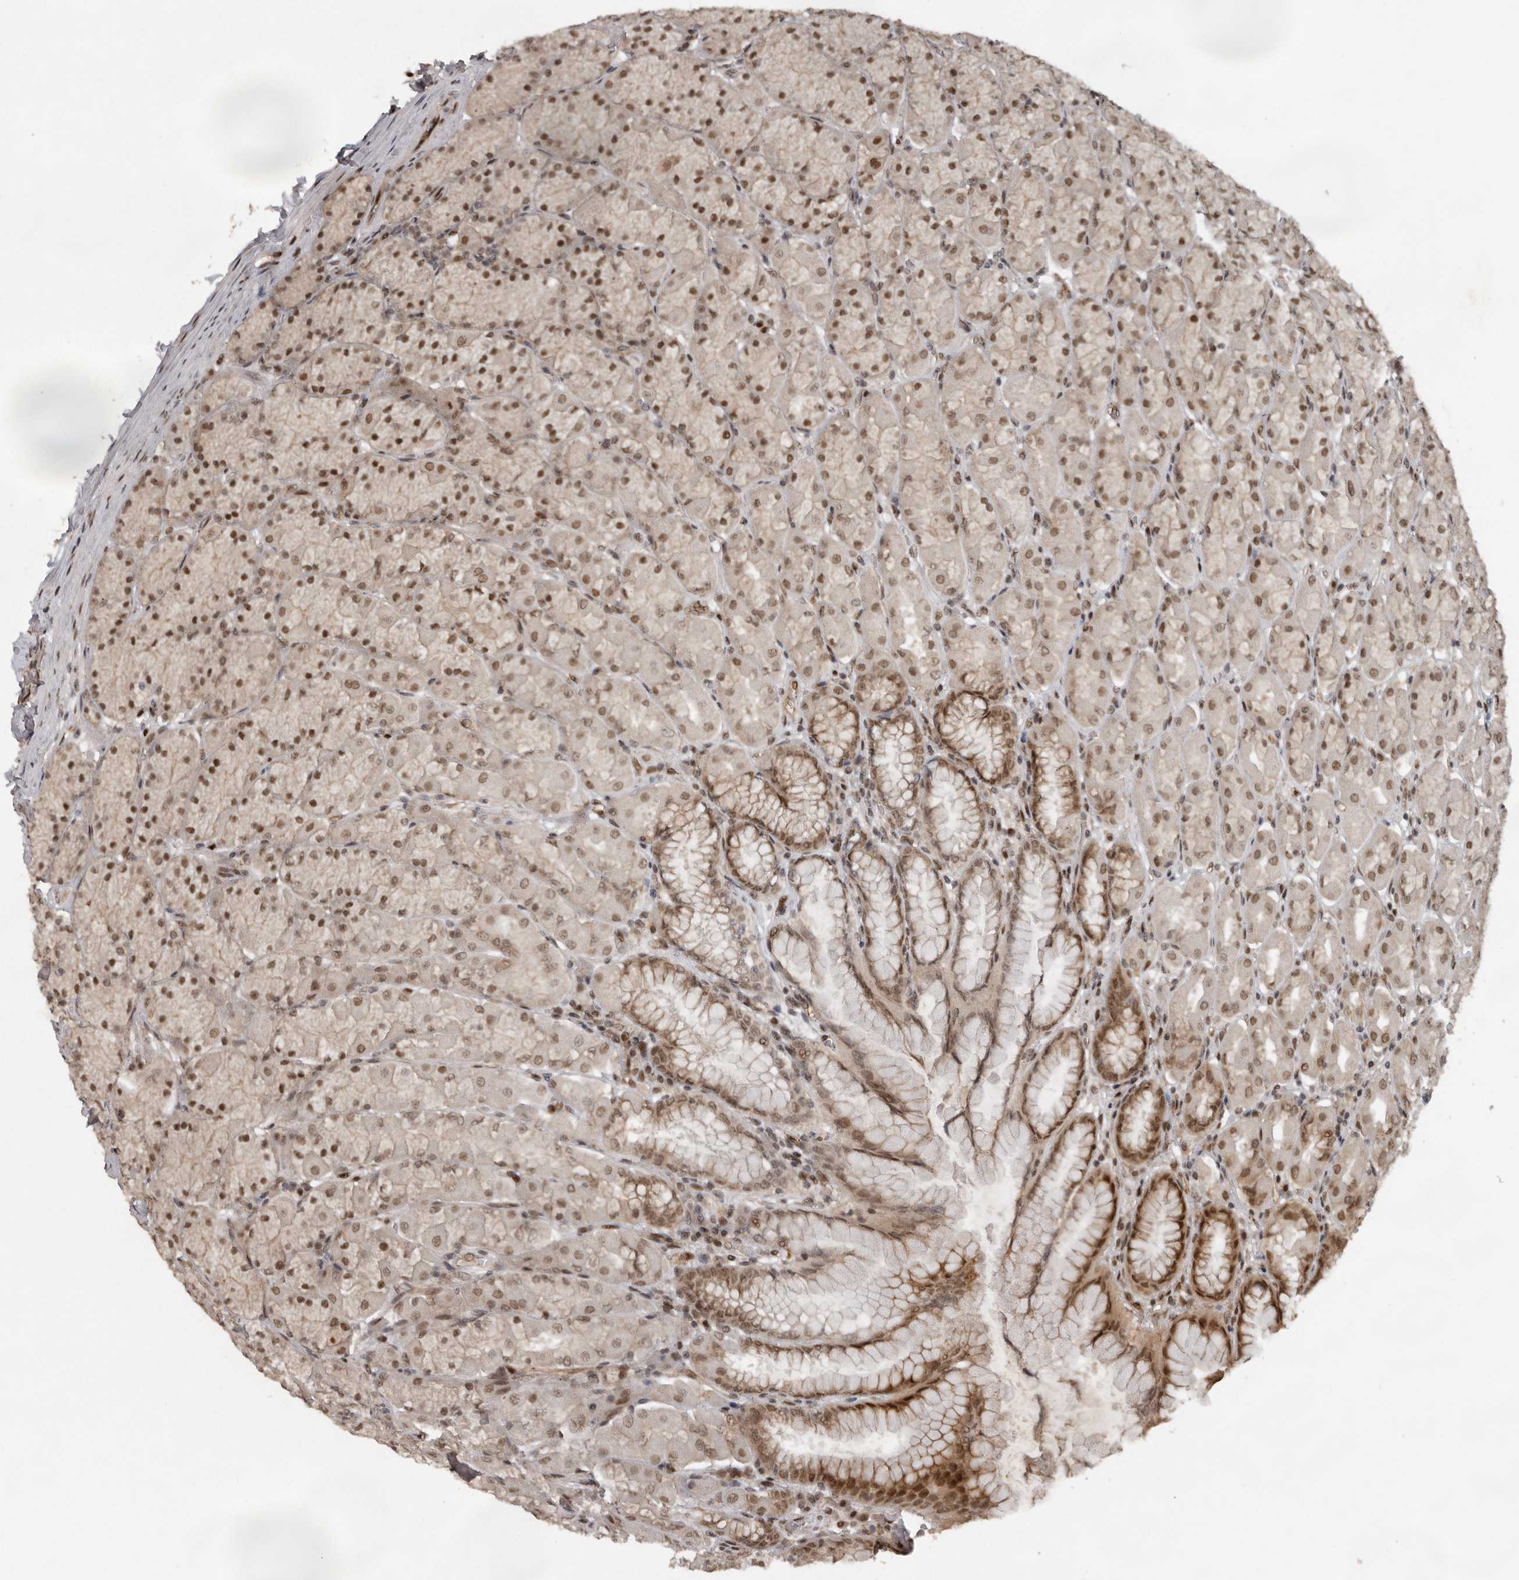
{"staining": {"intensity": "moderate", "quantity": ">75%", "location": "nuclear"}, "tissue": "stomach", "cell_type": "Glandular cells", "image_type": "normal", "snomed": [{"axis": "morphology", "description": "Normal tissue, NOS"}, {"axis": "topography", "description": "Stomach, upper"}], "caption": "A photomicrograph of stomach stained for a protein exhibits moderate nuclear brown staining in glandular cells. (brown staining indicates protein expression, while blue staining denotes nuclei).", "gene": "CDC27", "patient": {"sex": "female", "age": 56}}